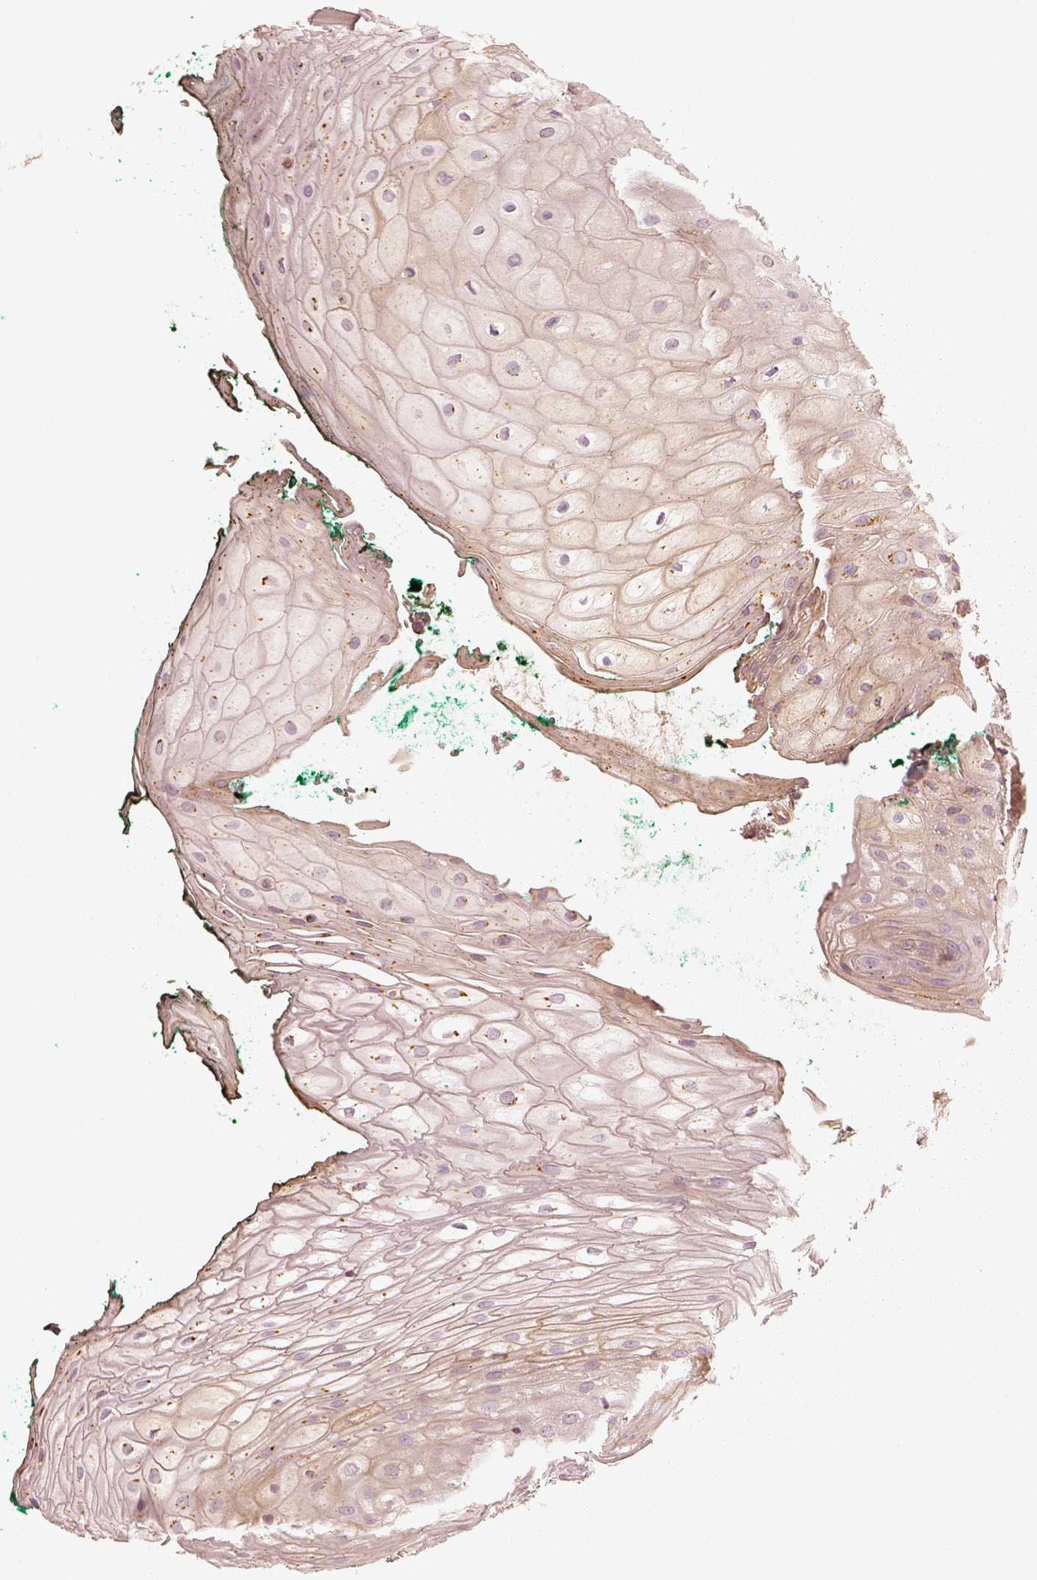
{"staining": {"intensity": "negative", "quantity": "none", "location": "none"}, "tissue": "oral mucosa", "cell_type": "Squamous epithelial cells", "image_type": "normal", "snomed": [{"axis": "morphology", "description": "Normal tissue, NOS"}, {"axis": "topography", "description": "Oral tissue"}, {"axis": "topography", "description": "Head-Neck"}], "caption": "Protein analysis of unremarkable oral mucosa reveals no significant positivity in squamous epithelial cells. (DAB (3,3'-diaminobenzidine) IHC with hematoxylin counter stain).", "gene": "GORASP2", "patient": {"sex": "female", "age": 68}}